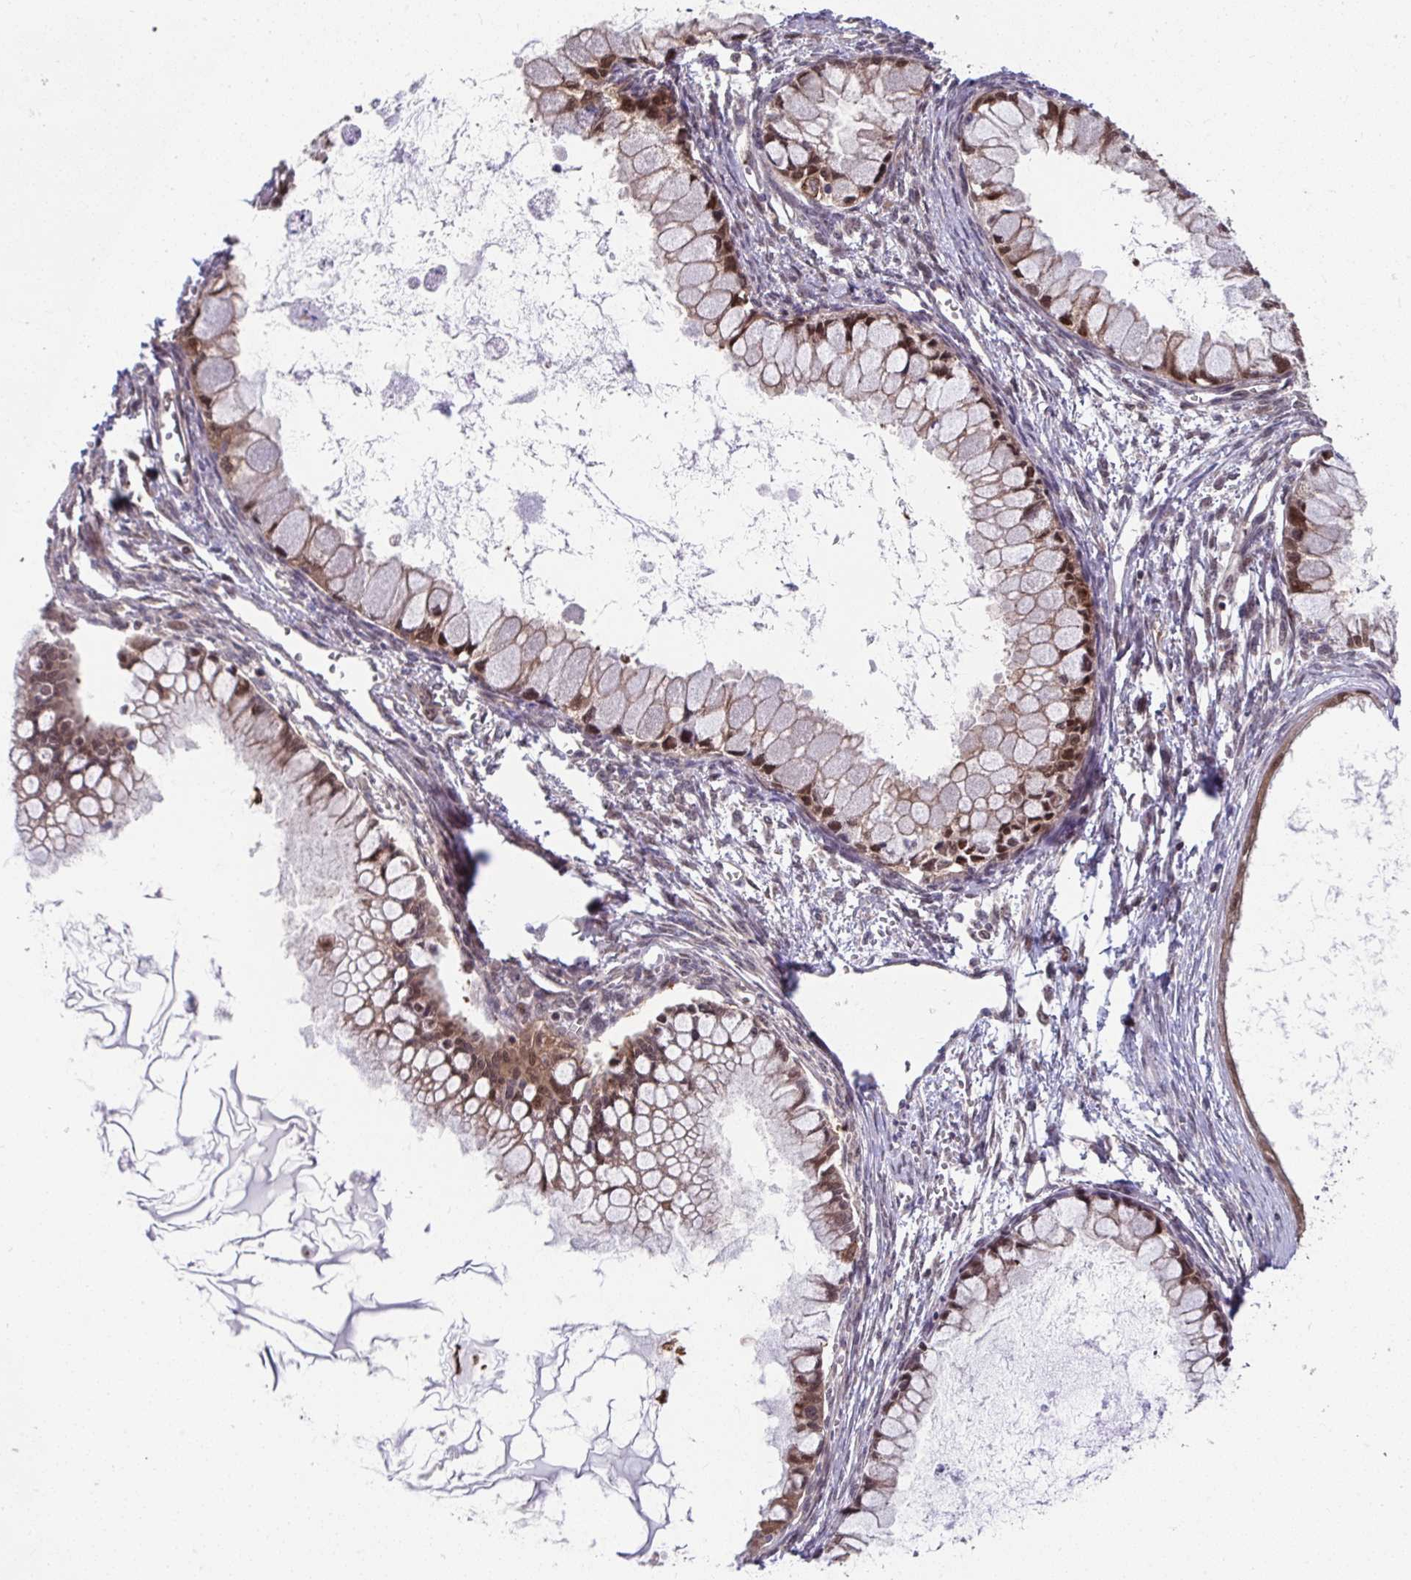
{"staining": {"intensity": "moderate", "quantity": ">75%", "location": "cytoplasmic/membranous,nuclear"}, "tissue": "ovarian cancer", "cell_type": "Tumor cells", "image_type": "cancer", "snomed": [{"axis": "morphology", "description": "Cystadenocarcinoma, mucinous, NOS"}, {"axis": "topography", "description": "Ovary"}], "caption": "This micrograph demonstrates immunohistochemistry staining of mucinous cystadenocarcinoma (ovarian), with medium moderate cytoplasmic/membranous and nuclear staining in approximately >75% of tumor cells.", "gene": "PCDHB7", "patient": {"sex": "female", "age": 34}}